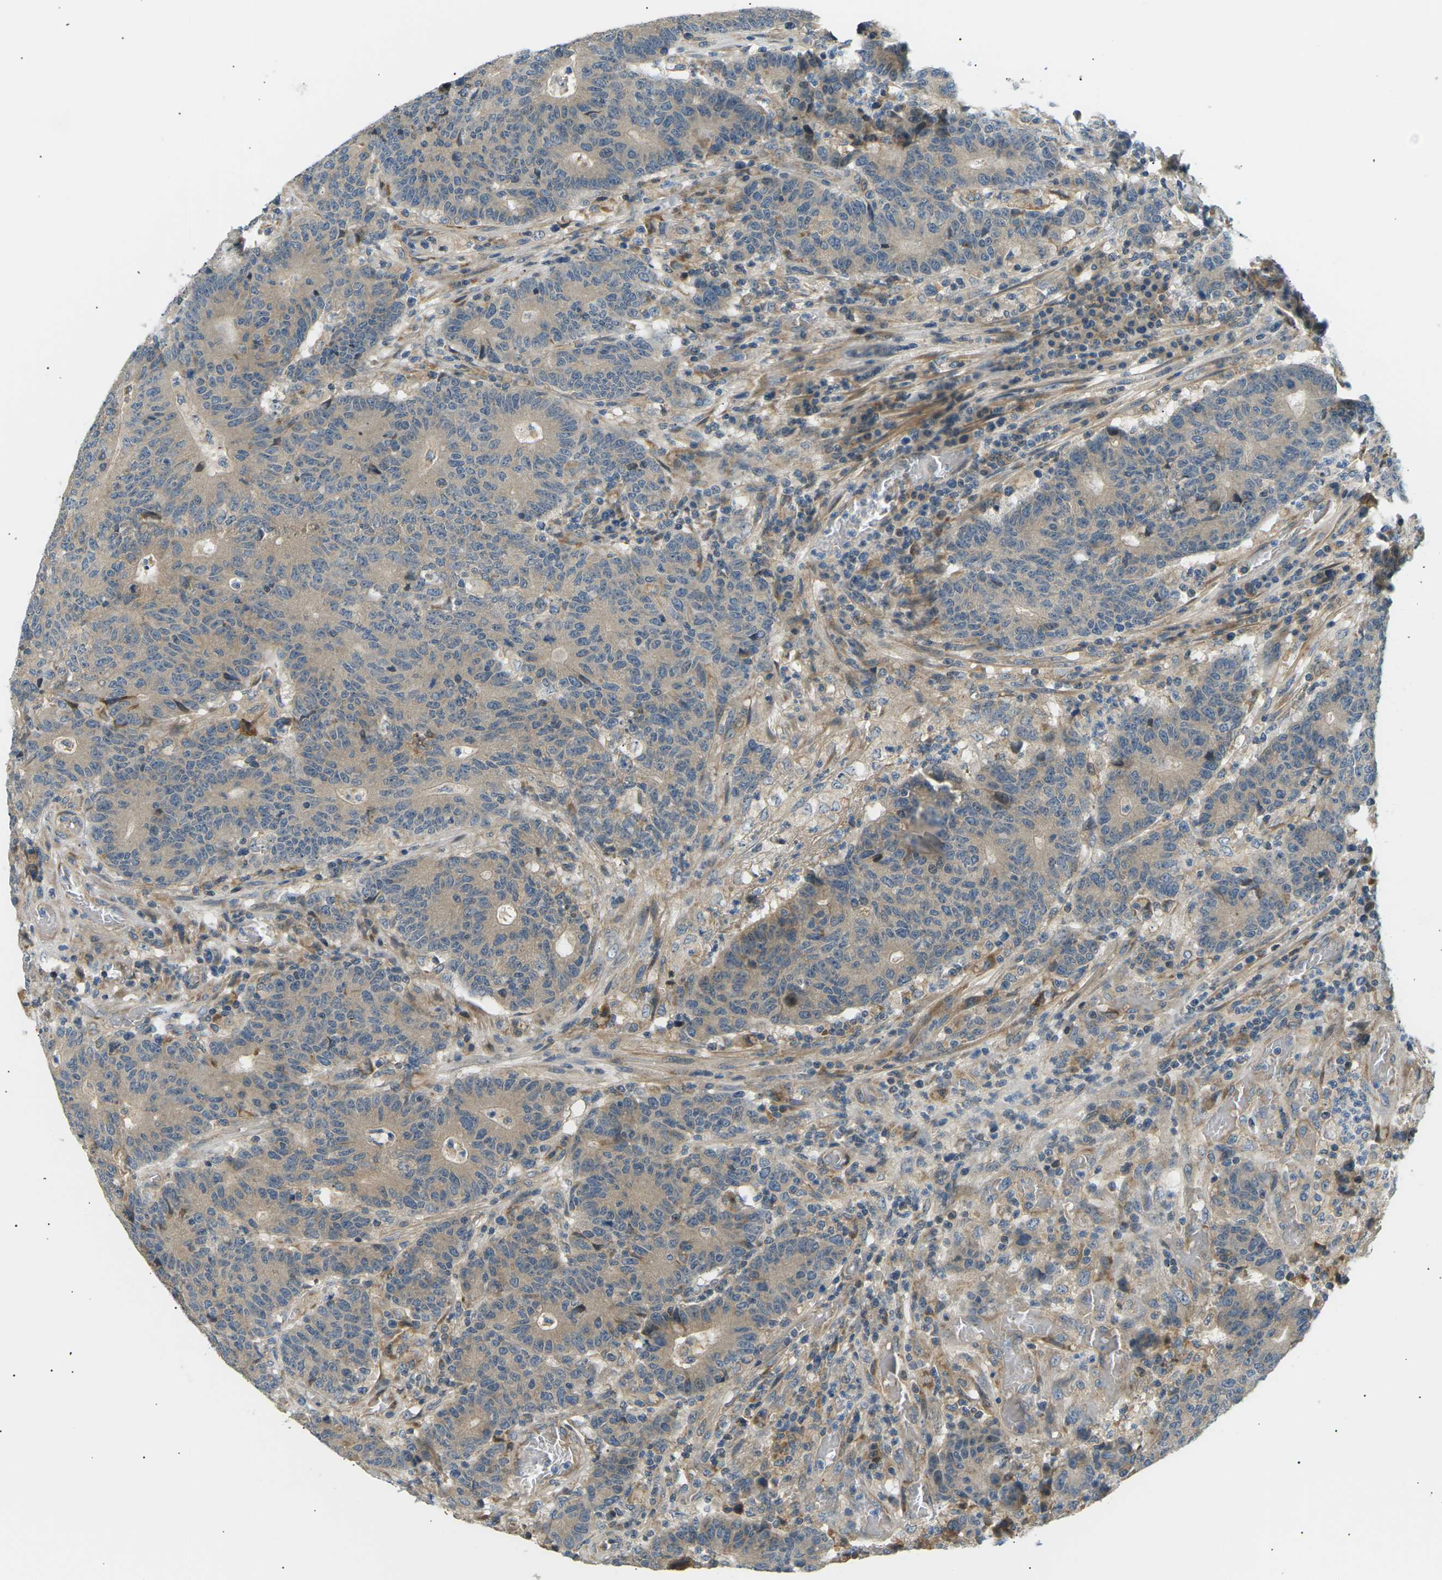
{"staining": {"intensity": "moderate", "quantity": ">75%", "location": "cytoplasmic/membranous"}, "tissue": "colorectal cancer", "cell_type": "Tumor cells", "image_type": "cancer", "snomed": [{"axis": "morphology", "description": "Normal tissue, NOS"}, {"axis": "morphology", "description": "Adenocarcinoma, NOS"}, {"axis": "topography", "description": "Colon"}], "caption": "Immunohistochemistry (DAB (3,3'-diaminobenzidine)) staining of colorectal cancer demonstrates moderate cytoplasmic/membranous protein staining in about >75% of tumor cells.", "gene": "TBC1D8", "patient": {"sex": "female", "age": 75}}